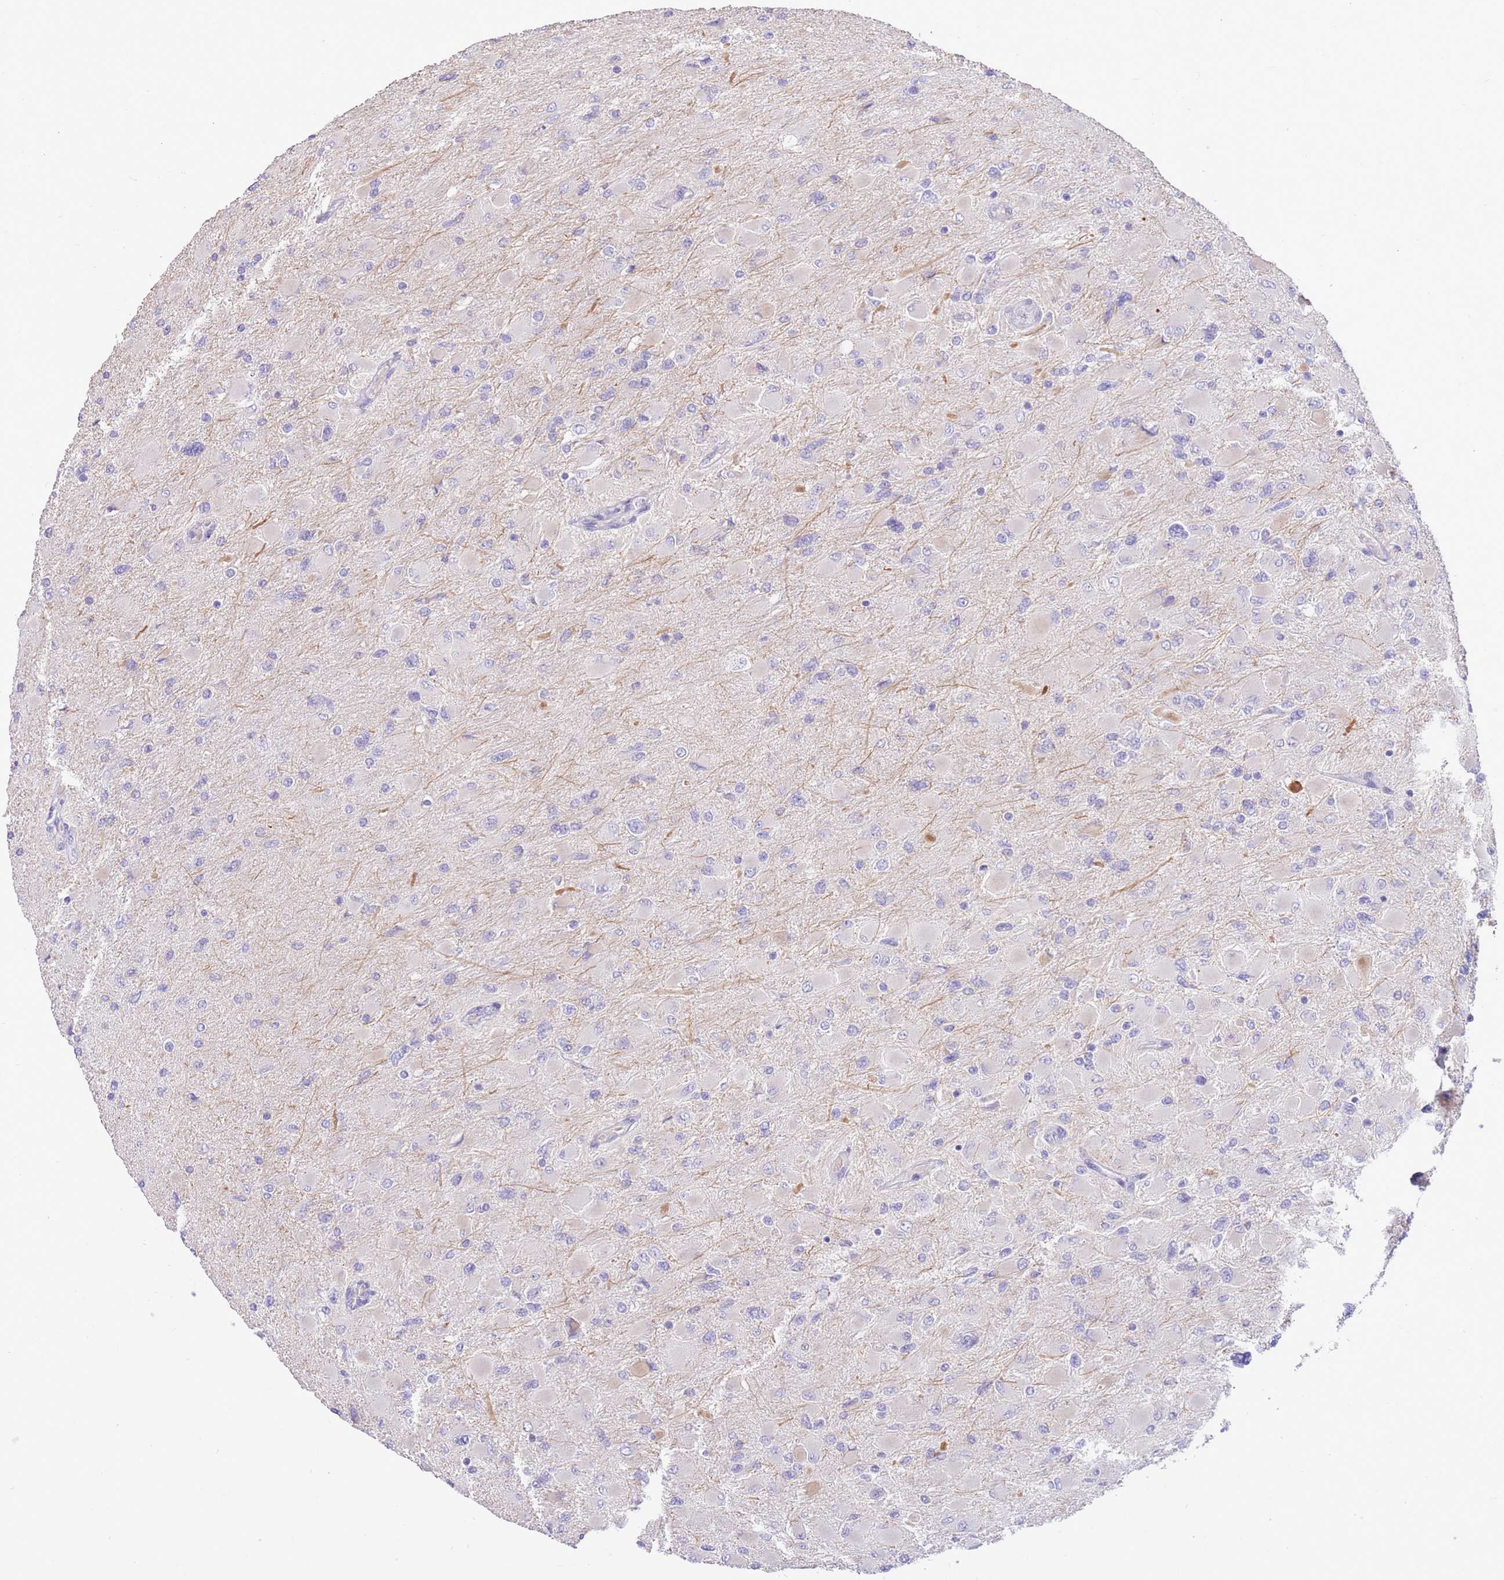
{"staining": {"intensity": "negative", "quantity": "none", "location": "none"}, "tissue": "glioma", "cell_type": "Tumor cells", "image_type": "cancer", "snomed": [{"axis": "morphology", "description": "Glioma, malignant, High grade"}, {"axis": "topography", "description": "Cerebral cortex"}], "caption": "IHC micrograph of neoplastic tissue: human high-grade glioma (malignant) stained with DAB reveals no significant protein positivity in tumor cells.", "gene": "SFTPA1", "patient": {"sex": "female", "age": 36}}